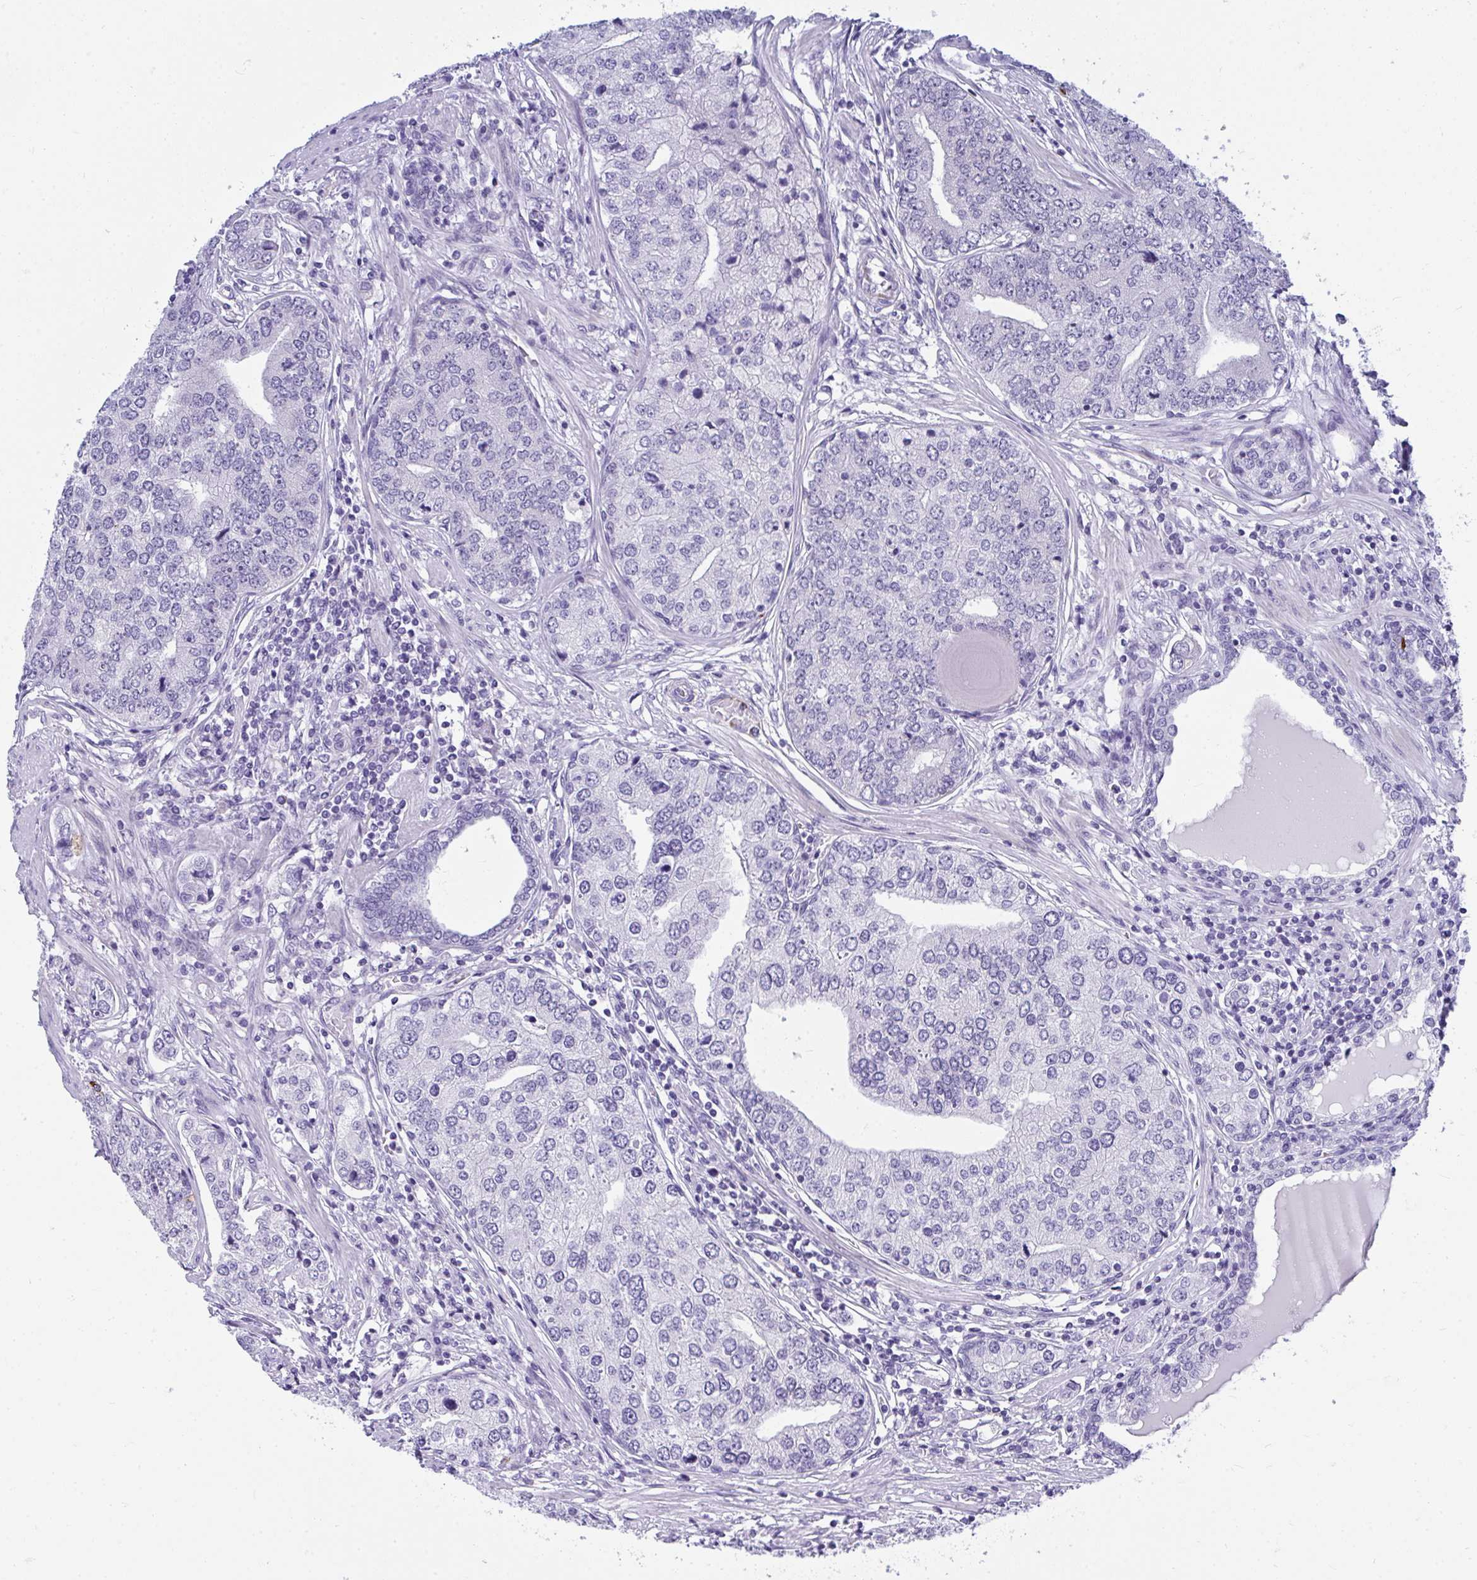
{"staining": {"intensity": "negative", "quantity": "none", "location": "none"}, "tissue": "prostate cancer", "cell_type": "Tumor cells", "image_type": "cancer", "snomed": [{"axis": "morphology", "description": "Adenocarcinoma, High grade"}, {"axis": "topography", "description": "Prostate"}], "caption": "A high-resolution image shows immunohistochemistry (IHC) staining of adenocarcinoma (high-grade) (prostate), which shows no significant staining in tumor cells.", "gene": "TSBP1", "patient": {"sex": "male", "age": 60}}